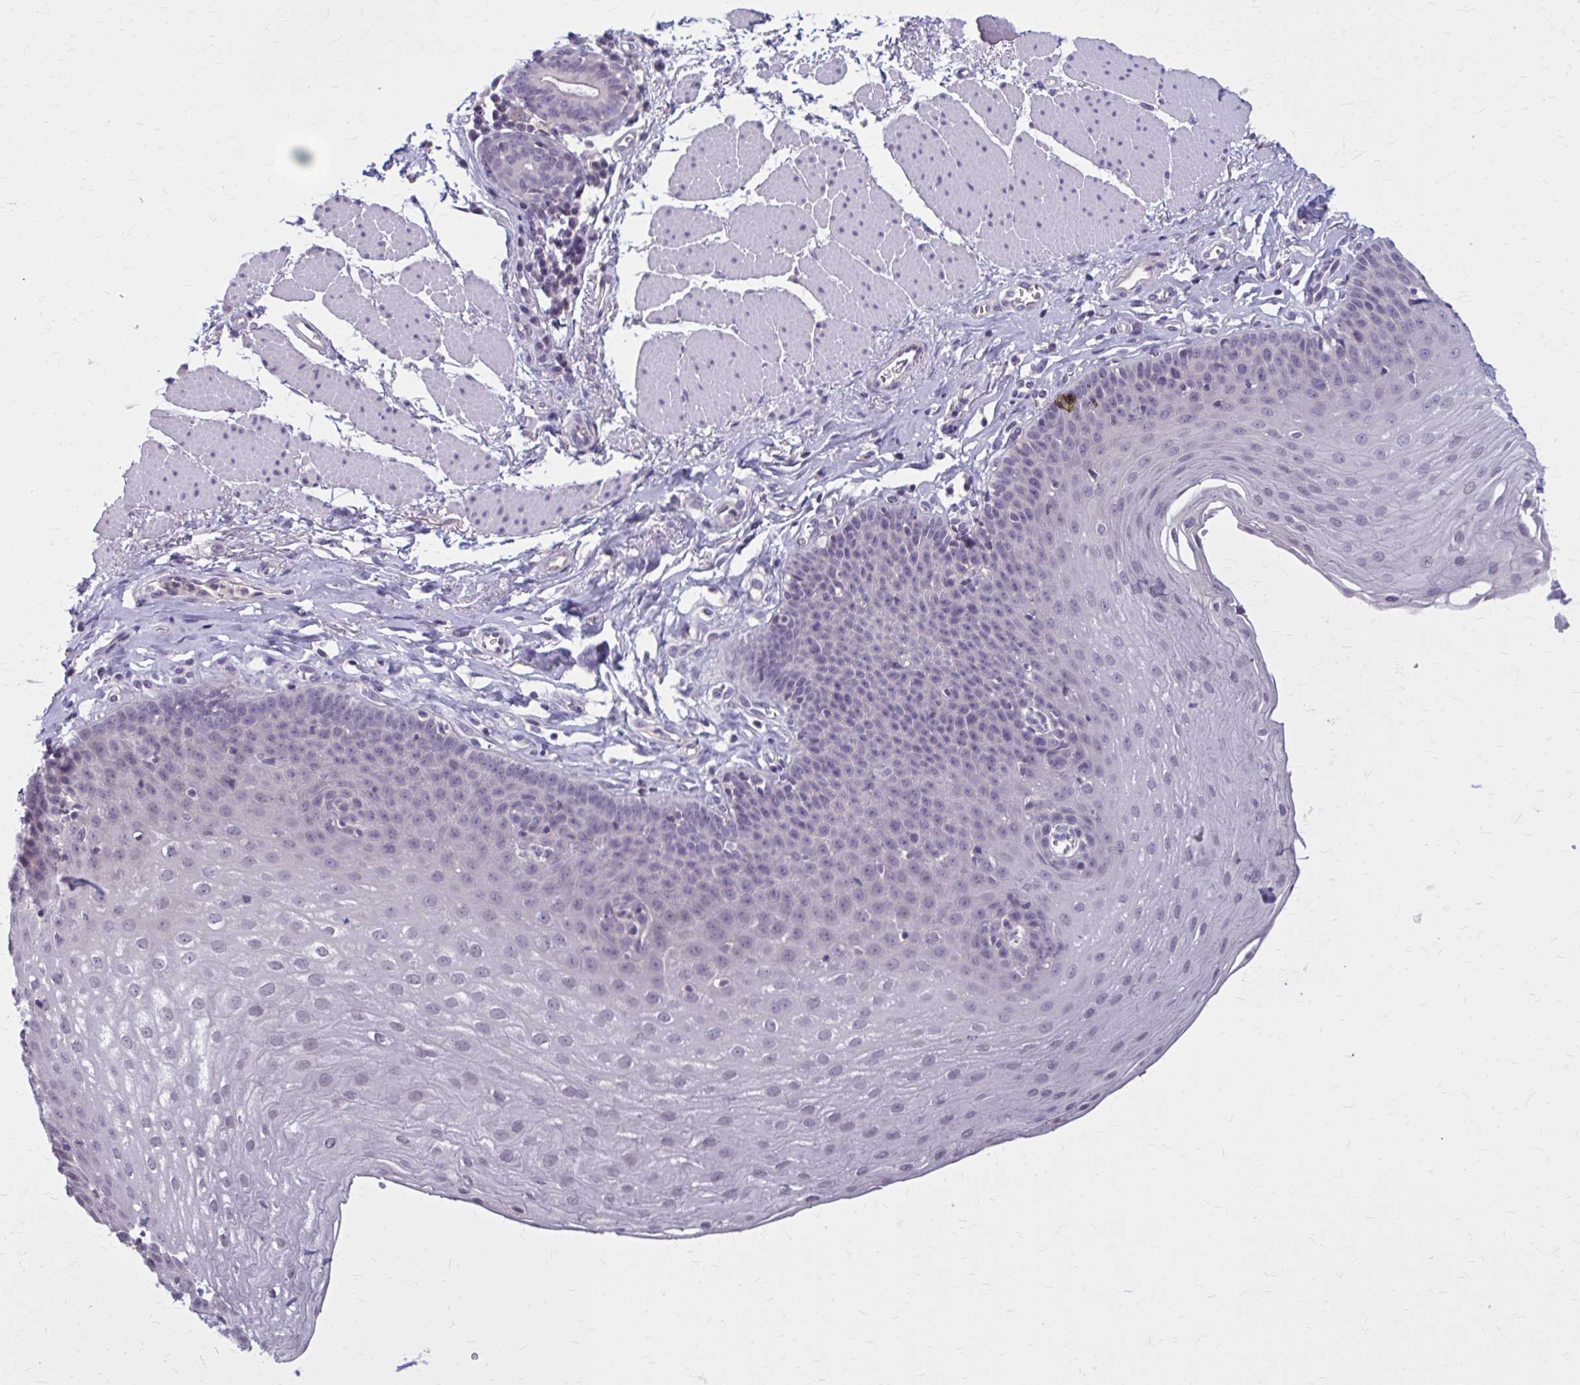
{"staining": {"intensity": "negative", "quantity": "none", "location": "none"}, "tissue": "esophagus", "cell_type": "Squamous epithelial cells", "image_type": "normal", "snomed": [{"axis": "morphology", "description": "Normal tissue, NOS"}, {"axis": "topography", "description": "Esophagus"}], "caption": "Squamous epithelial cells are negative for protein expression in normal human esophagus. (Stains: DAB IHC with hematoxylin counter stain, Microscopy: brightfield microscopy at high magnification).", "gene": "OR4A47", "patient": {"sex": "female", "age": 81}}